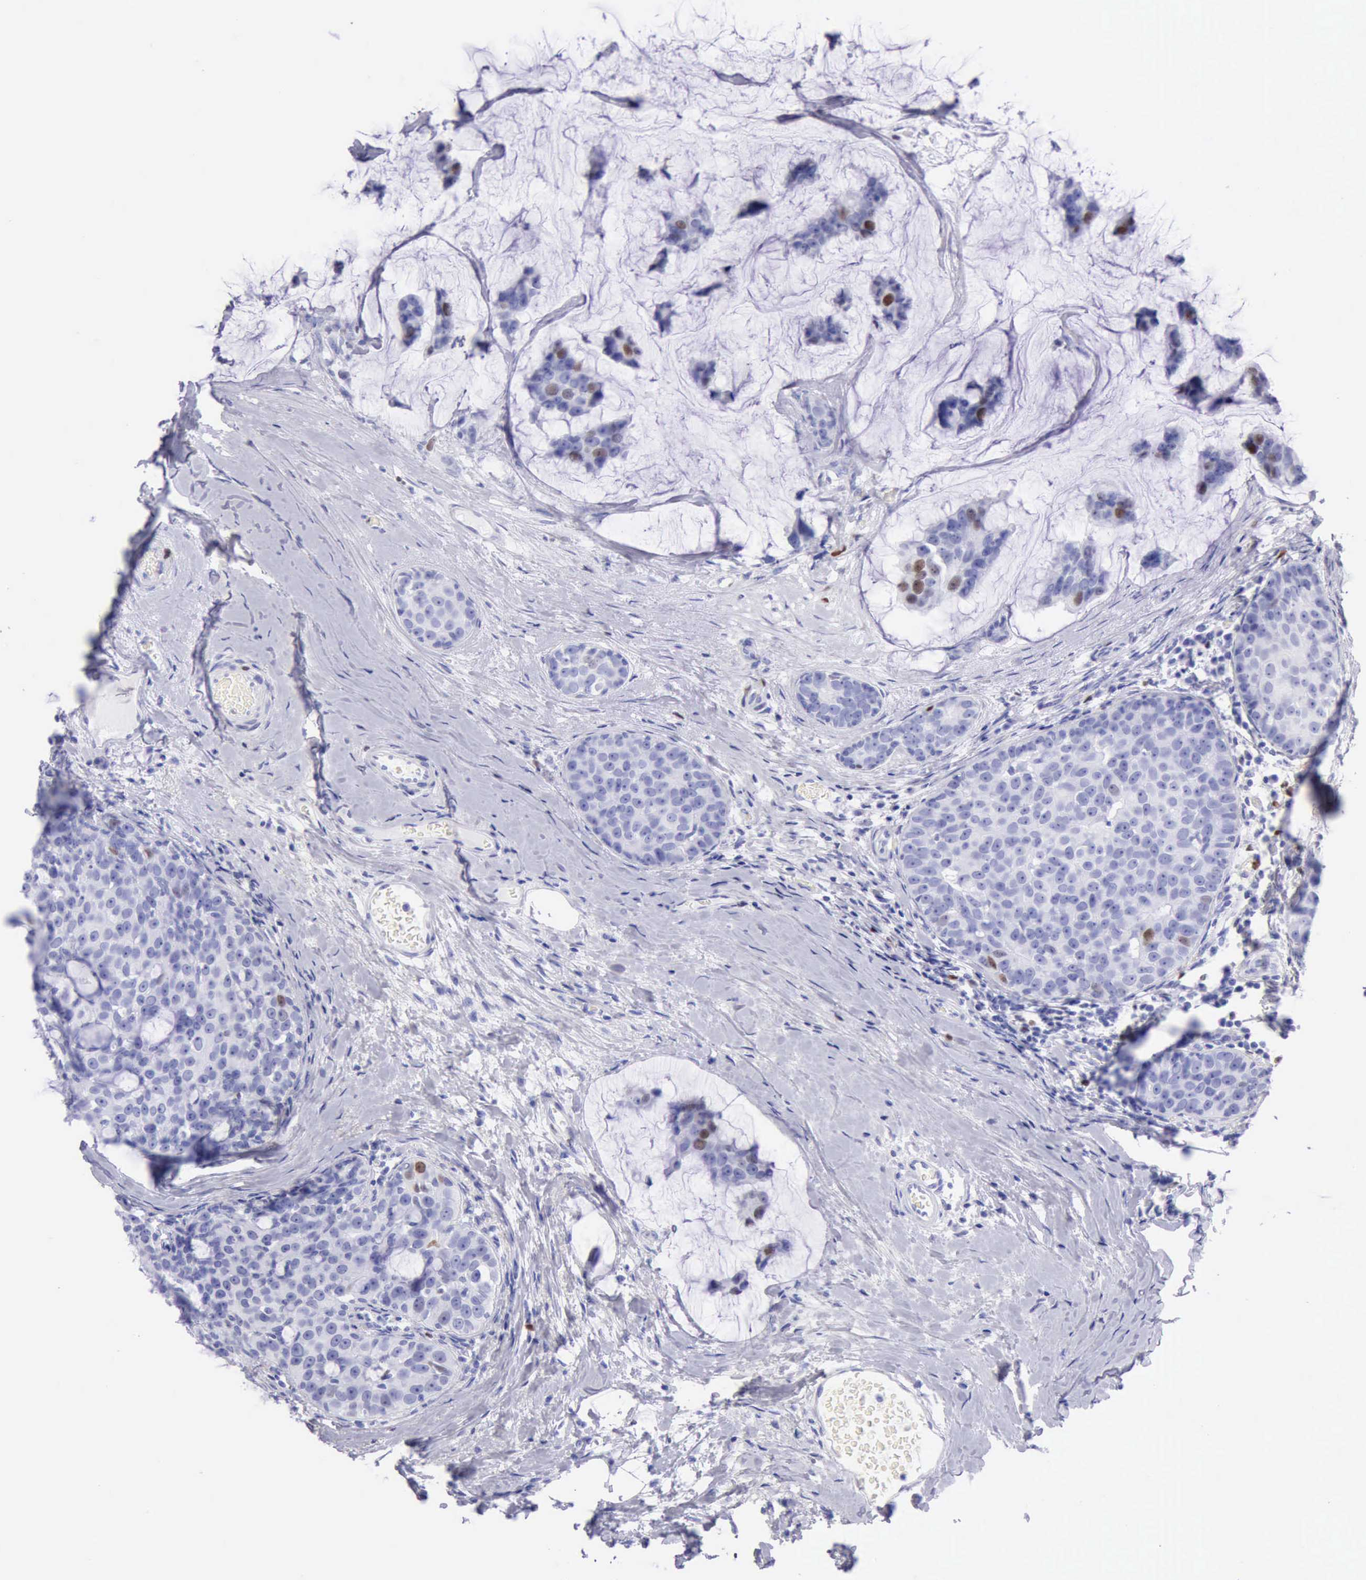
{"staining": {"intensity": "moderate", "quantity": "<25%", "location": "nuclear"}, "tissue": "breast cancer", "cell_type": "Tumor cells", "image_type": "cancer", "snomed": [{"axis": "morphology", "description": "Normal tissue, NOS"}, {"axis": "morphology", "description": "Duct carcinoma"}, {"axis": "topography", "description": "Breast"}], "caption": "Protein expression analysis of human intraductal carcinoma (breast) reveals moderate nuclear expression in about <25% of tumor cells.", "gene": "MCM2", "patient": {"sex": "female", "age": 50}}